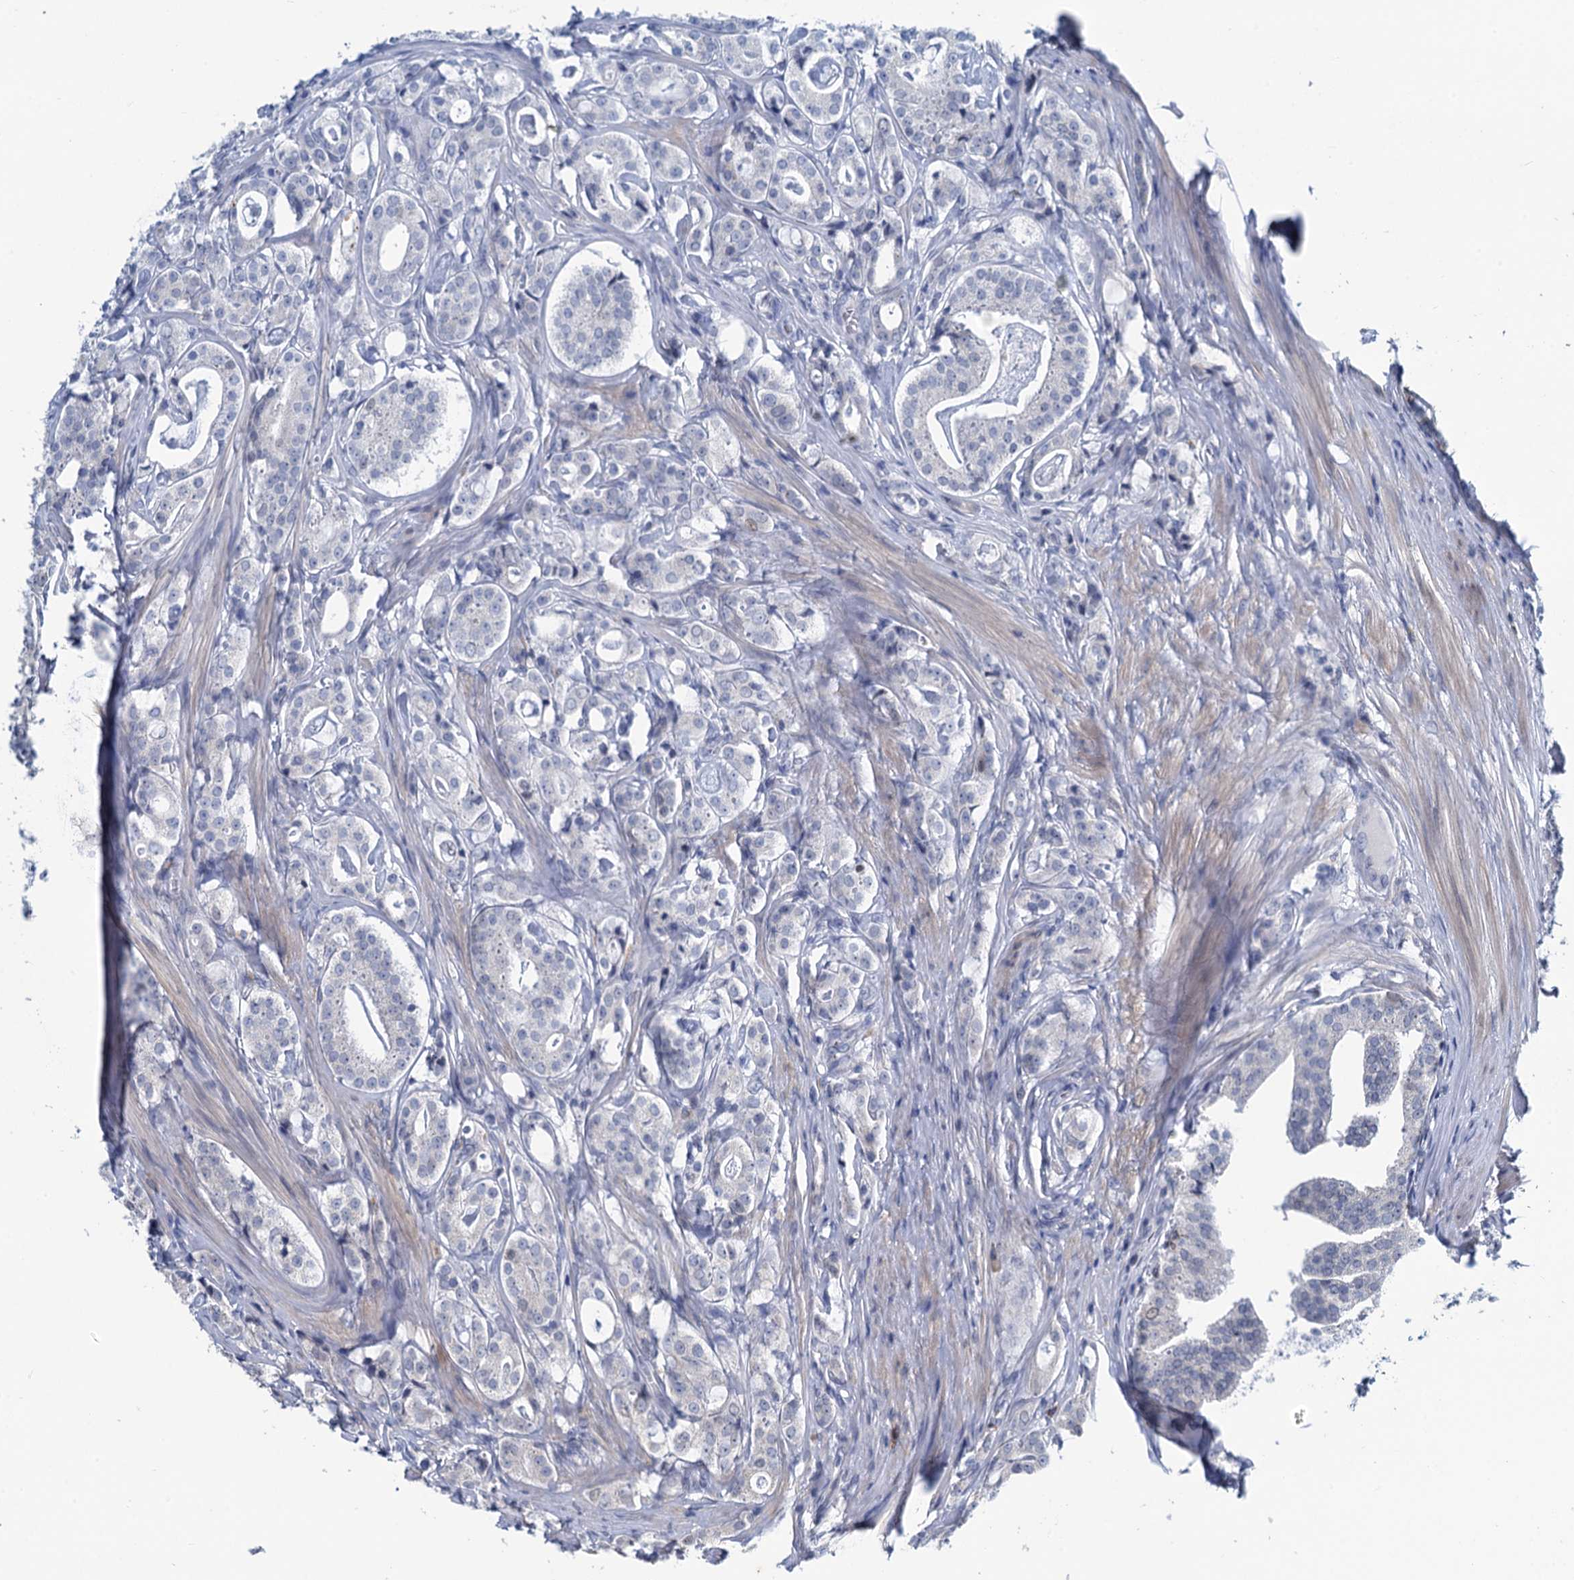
{"staining": {"intensity": "negative", "quantity": "none", "location": "none"}, "tissue": "prostate cancer", "cell_type": "Tumor cells", "image_type": "cancer", "snomed": [{"axis": "morphology", "description": "Adenocarcinoma, High grade"}, {"axis": "topography", "description": "Prostate"}], "caption": "Photomicrograph shows no protein staining in tumor cells of prostate cancer (high-grade adenocarcinoma) tissue.", "gene": "TOX3", "patient": {"sex": "male", "age": 63}}